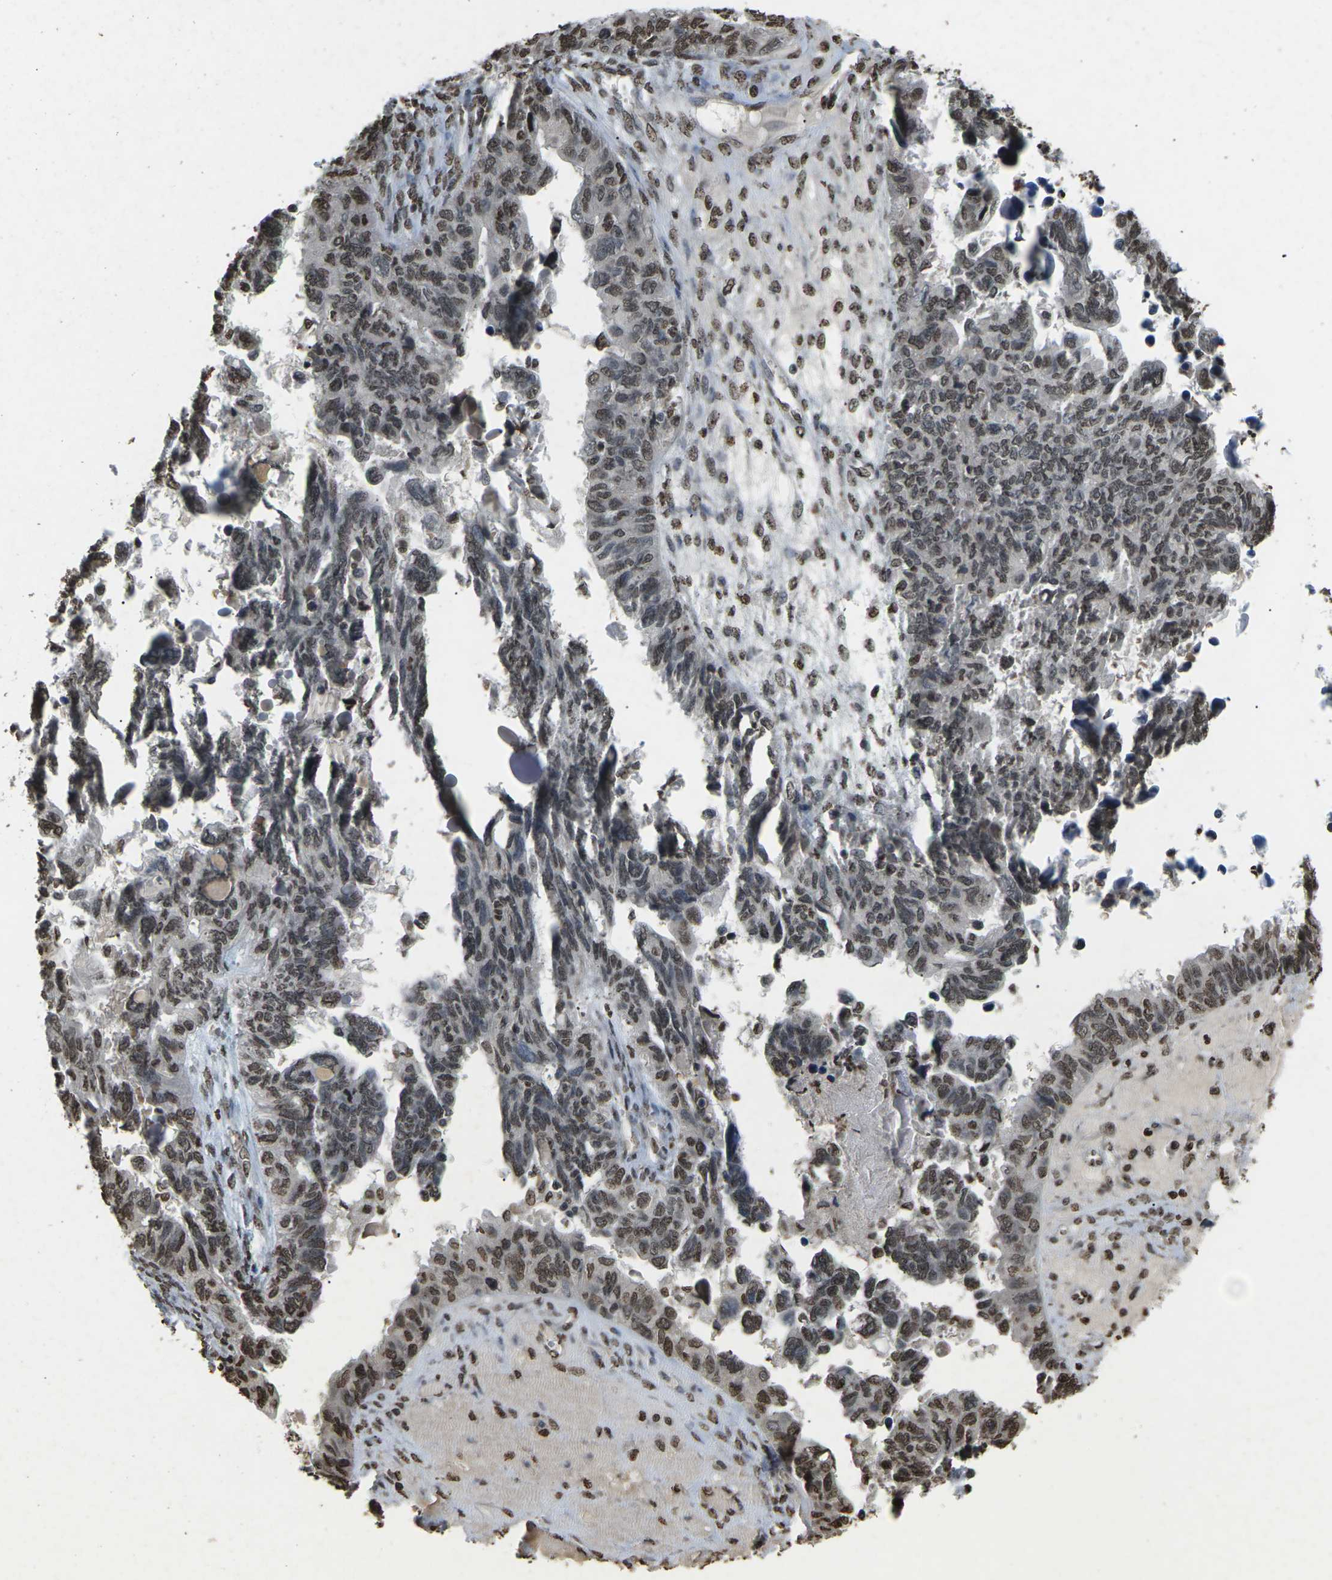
{"staining": {"intensity": "moderate", "quantity": ">75%", "location": "nuclear"}, "tissue": "ovarian cancer", "cell_type": "Tumor cells", "image_type": "cancer", "snomed": [{"axis": "morphology", "description": "Cystadenocarcinoma, serous, NOS"}, {"axis": "topography", "description": "Ovary"}], "caption": "A micrograph showing moderate nuclear expression in approximately >75% of tumor cells in ovarian cancer, as visualized by brown immunohistochemical staining.", "gene": "EMSY", "patient": {"sex": "female", "age": 79}}